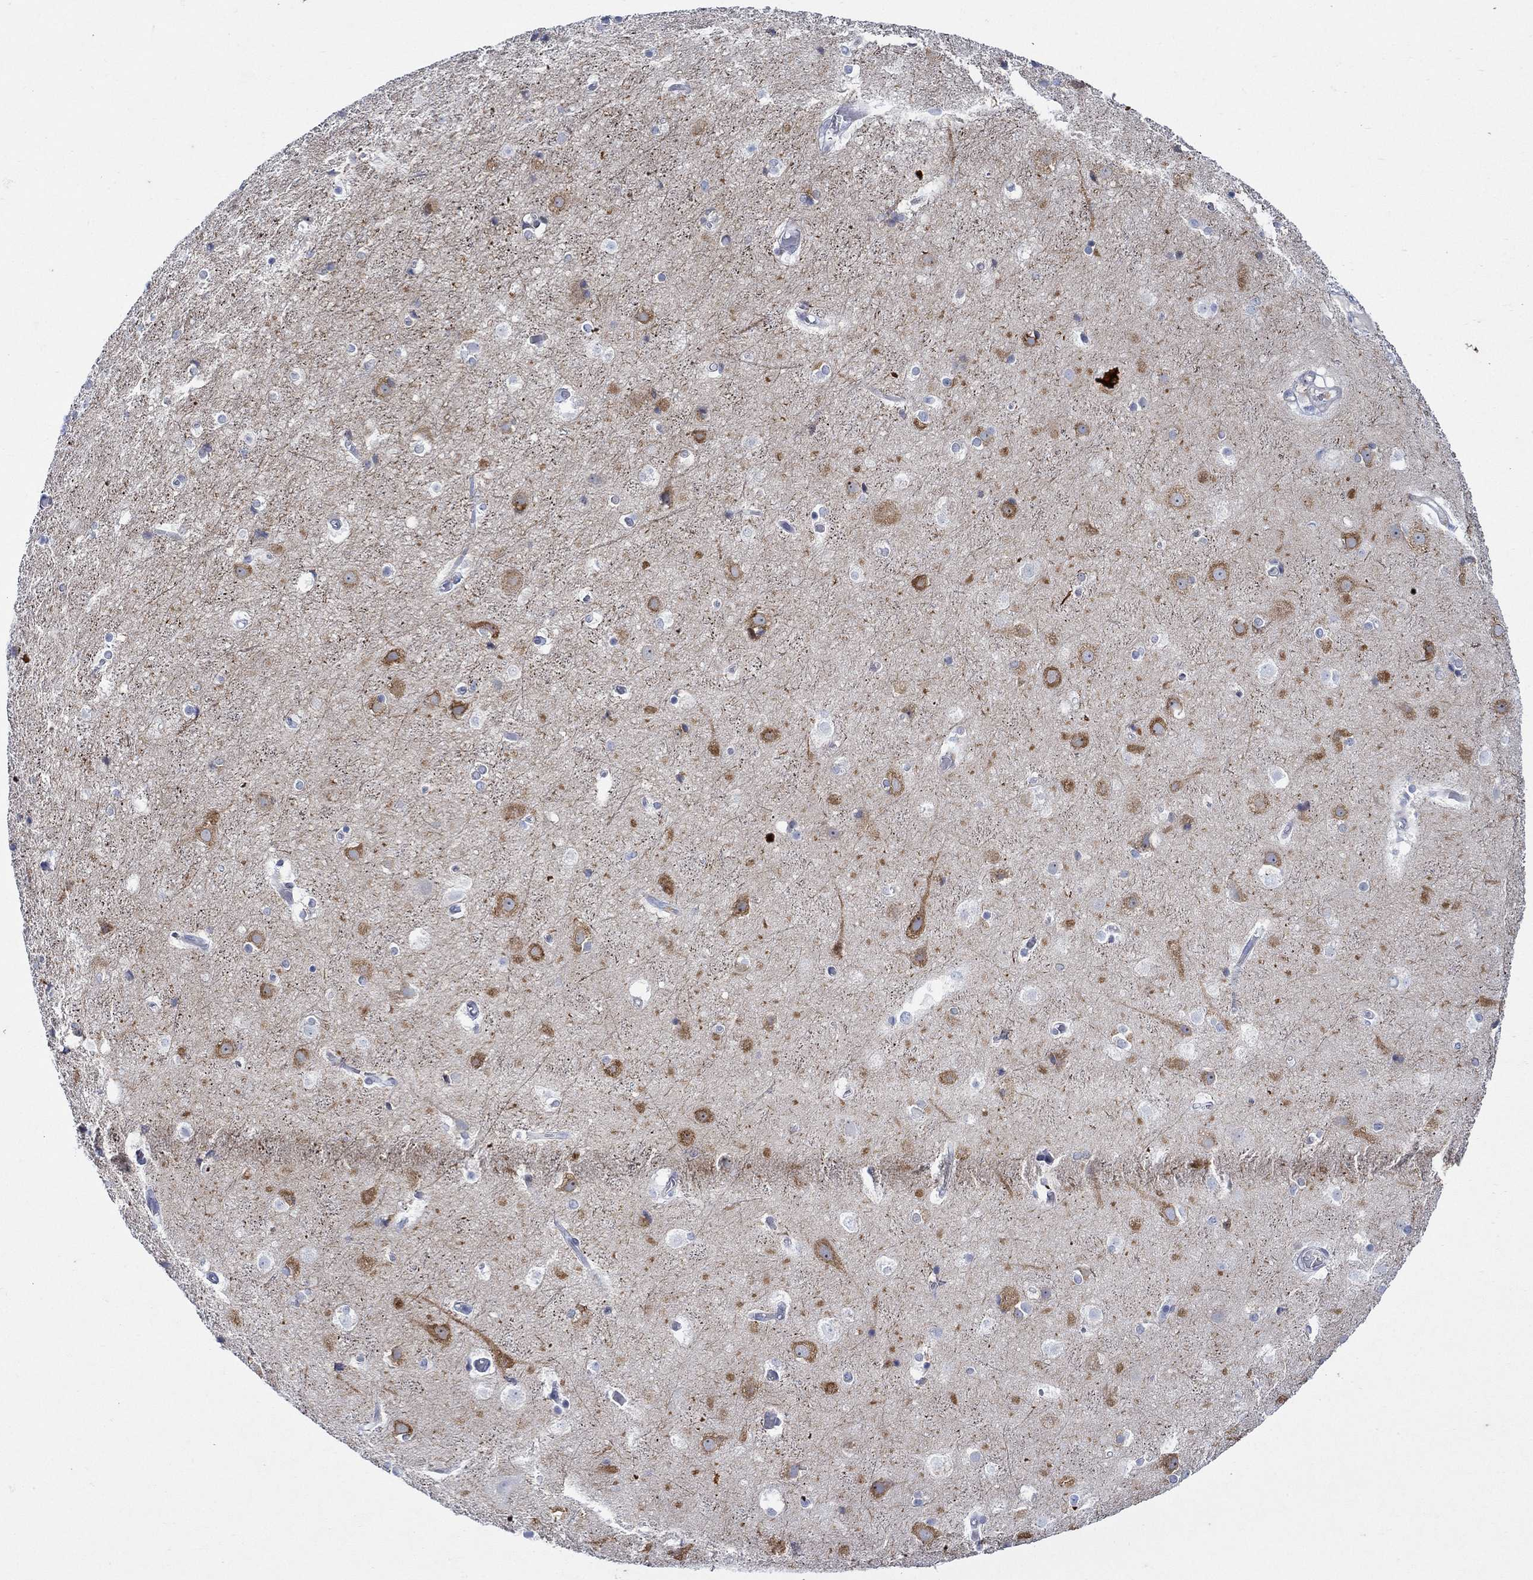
{"staining": {"intensity": "negative", "quantity": "none", "location": "none"}, "tissue": "cerebral cortex", "cell_type": "Endothelial cells", "image_type": "normal", "snomed": [{"axis": "morphology", "description": "Normal tissue, NOS"}, {"axis": "topography", "description": "Cerebral cortex"}], "caption": "Immunohistochemical staining of normal cerebral cortex exhibits no significant positivity in endothelial cells. The staining is performed using DAB brown chromogen with nuclei counter-stained in using hematoxylin.", "gene": "KSR2", "patient": {"sex": "female", "age": 52}}